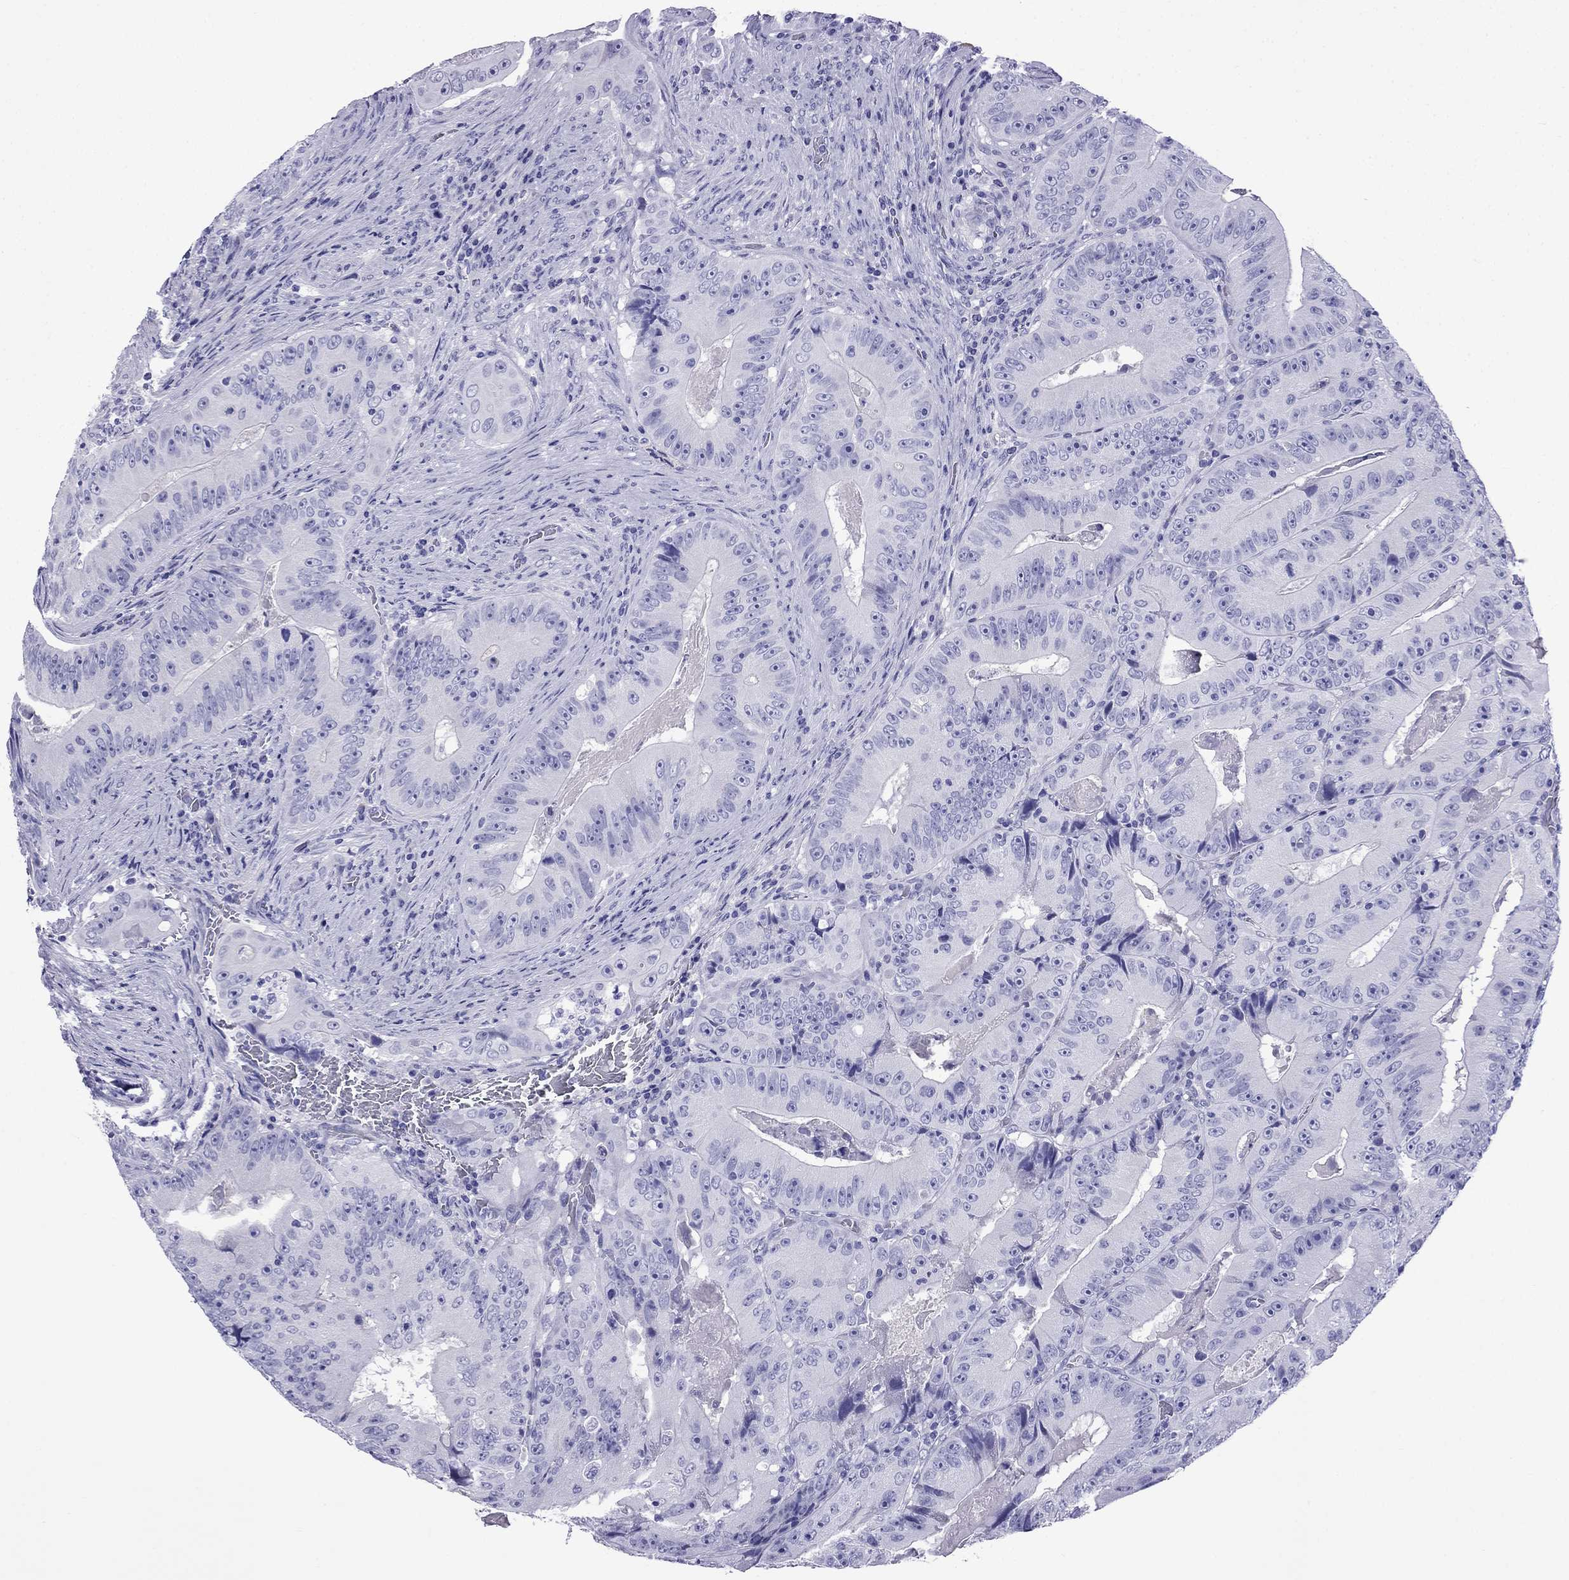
{"staining": {"intensity": "negative", "quantity": "none", "location": "none"}, "tissue": "colorectal cancer", "cell_type": "Tumor cells", "image_type": "cancer", "snomed": [{"axis": "morphology", "description": "Adenocarcinoma, NOS"}, {"axis": "topography", "description": "Colon"}], "caption": "This micrograph is of colorectal cancer (adenocarcinoma) stained with IHC to label a protein in brown with the nuclei are counter-stained blue. There is no expression in tumor cells.", "gene": "ARR3", "patient": {"sex": "female", "age": 86}}